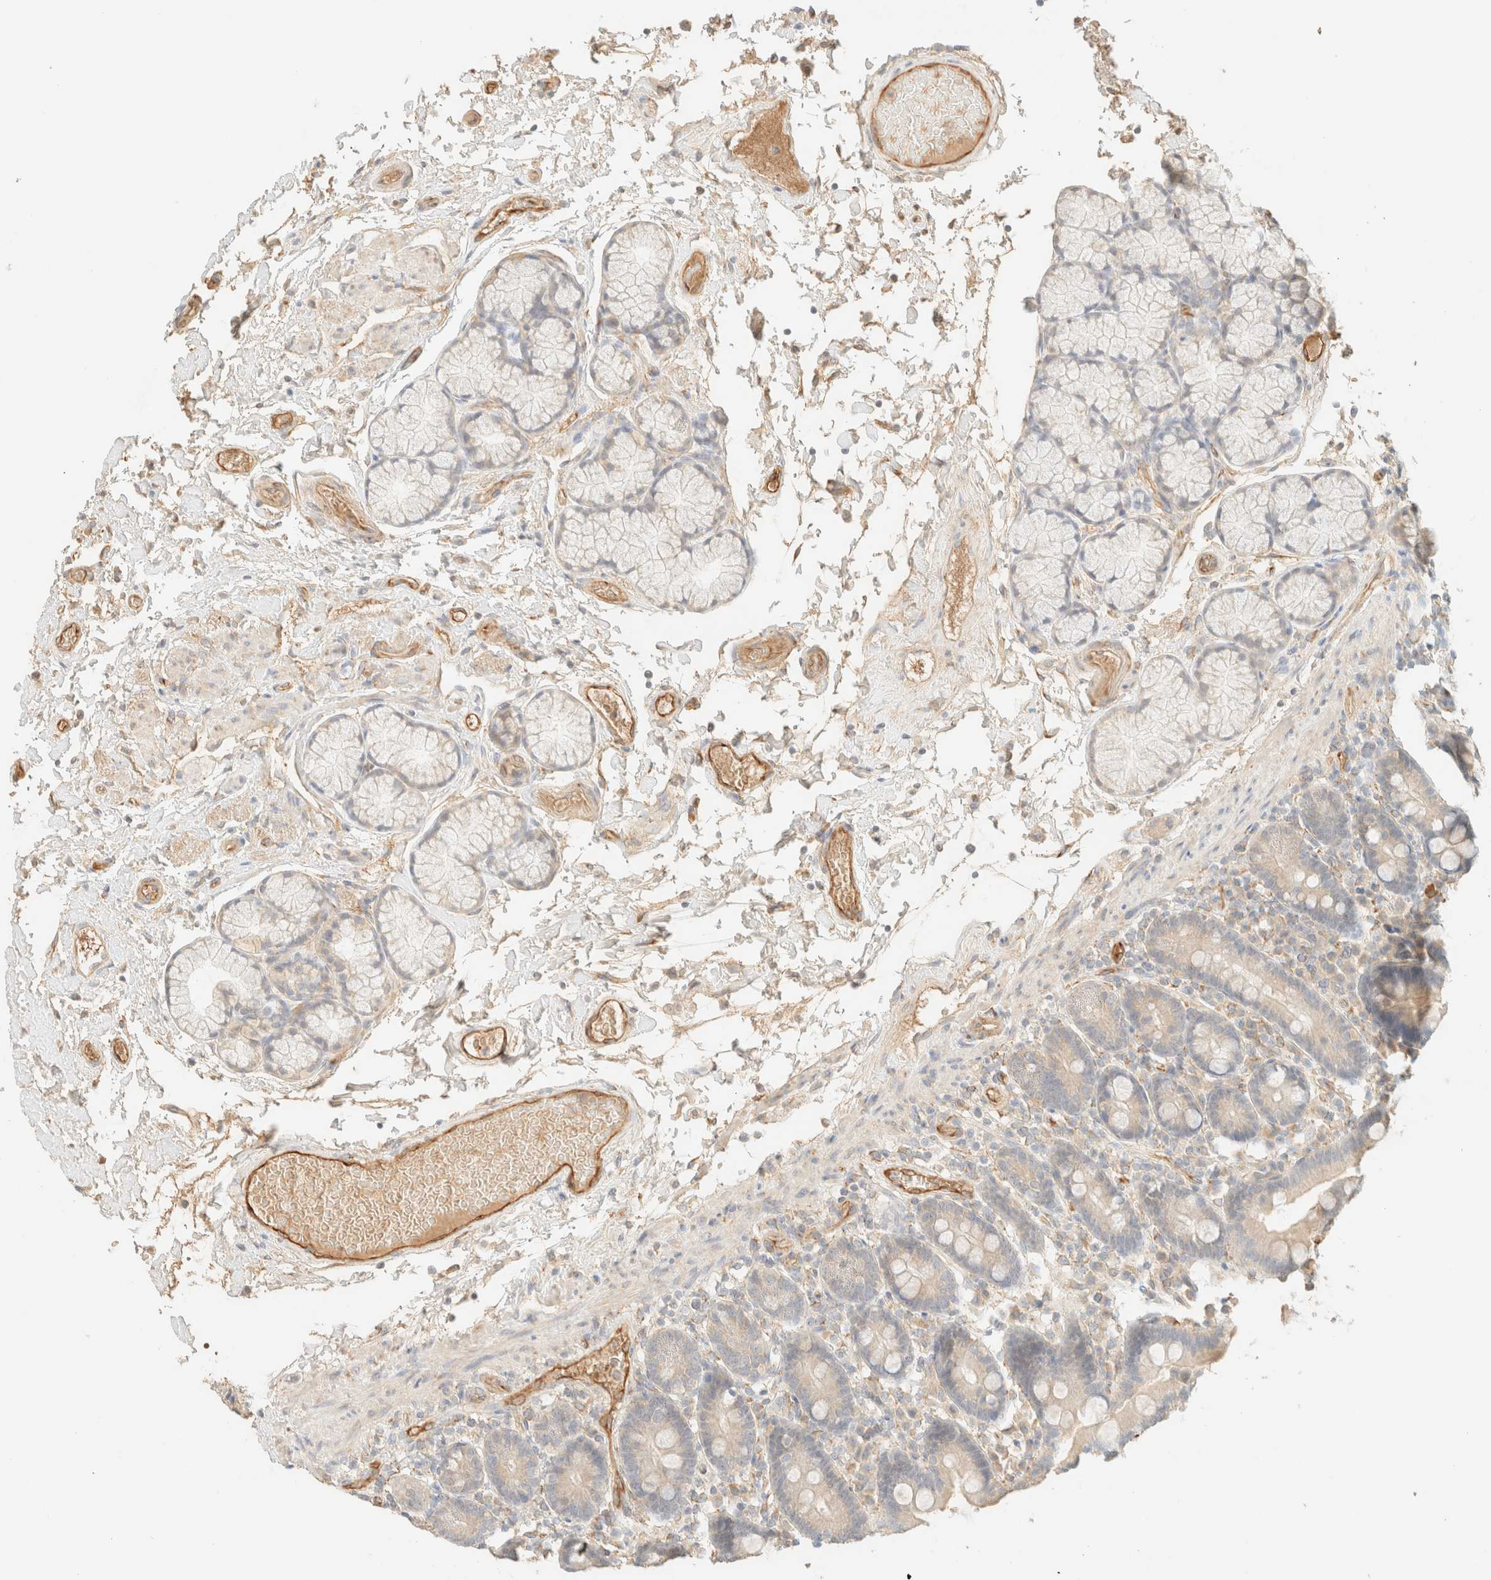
{"staining": {"intensity": "negative", "quantity": "none", "location": "none"}, "tissue": "duodenum", "cell_type": "Glandular cells", "image_type": "normal", "snomed": [{"axis": "morphology", "description": "Normal tissue, NOS"}, {"axis": "topography", "description": "Small intestine, NOS"}], "caption": "The photomicrograph displays no significant staining in glandular cells of duodenum.", "gene": "SPARCL1", "patient": {"sex": "female", "age": 71}}